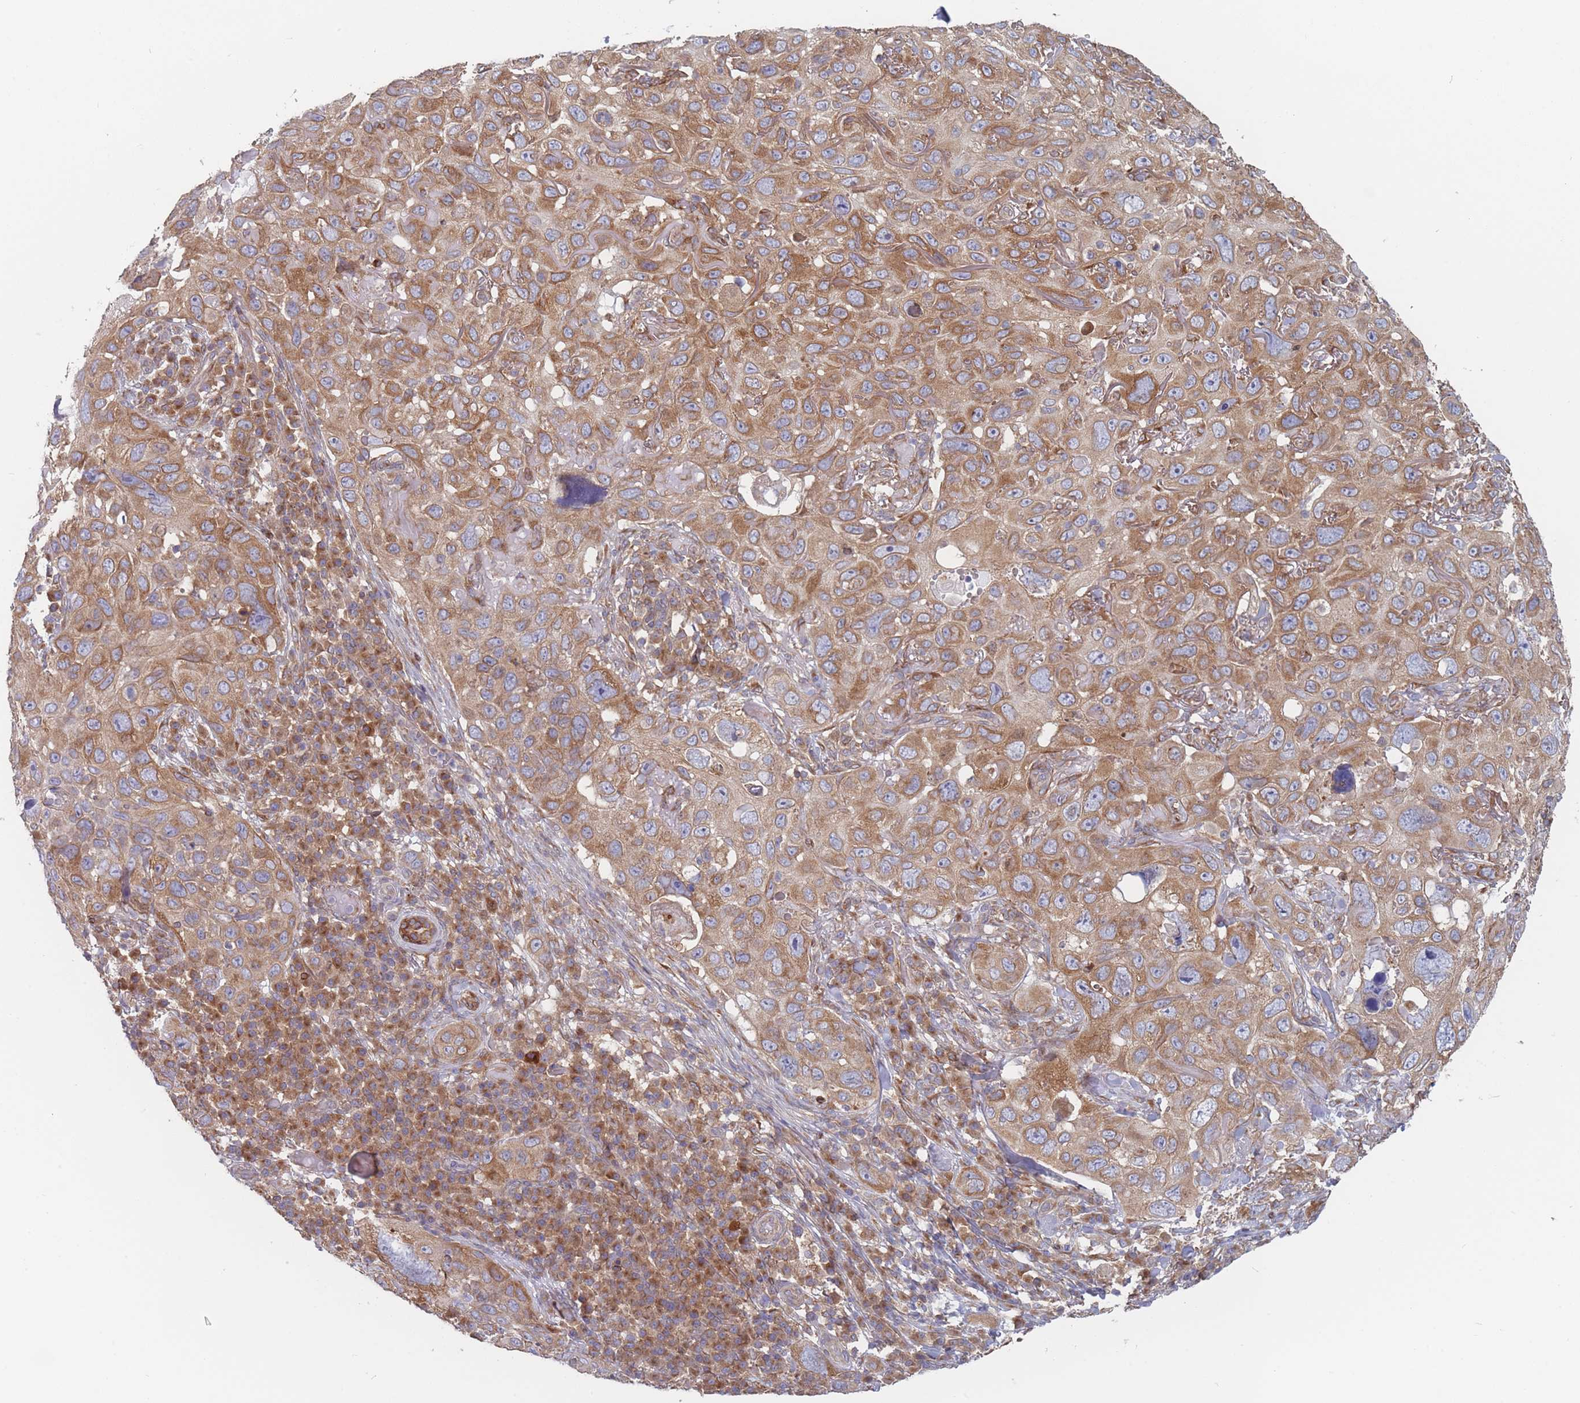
{"staining": {"intensity": "moderate", "quantity": ">75%", "location": "cytoplasmic/membranous"}, "tissue": "skin cancer", "cell_type": "Tumor cells", "image_type": "cancer", "snomed": [{"axis": "morphology", "description": "Squamous cell carcinoma in situ, NOS"}, {"axis": "morphology", "description": "Squamous cell carcinoma, NOS"}, {"axis": "topography", "description": "Skin"}], "caption": "Moderate cytoplasmic/membranous positivity is present in about >75% of tumor cells in skin cancer. (IHC, brightfield microscopy, high magnification).", "gene": "KDSR", "patient": {"sex": "male", "age": 93}}